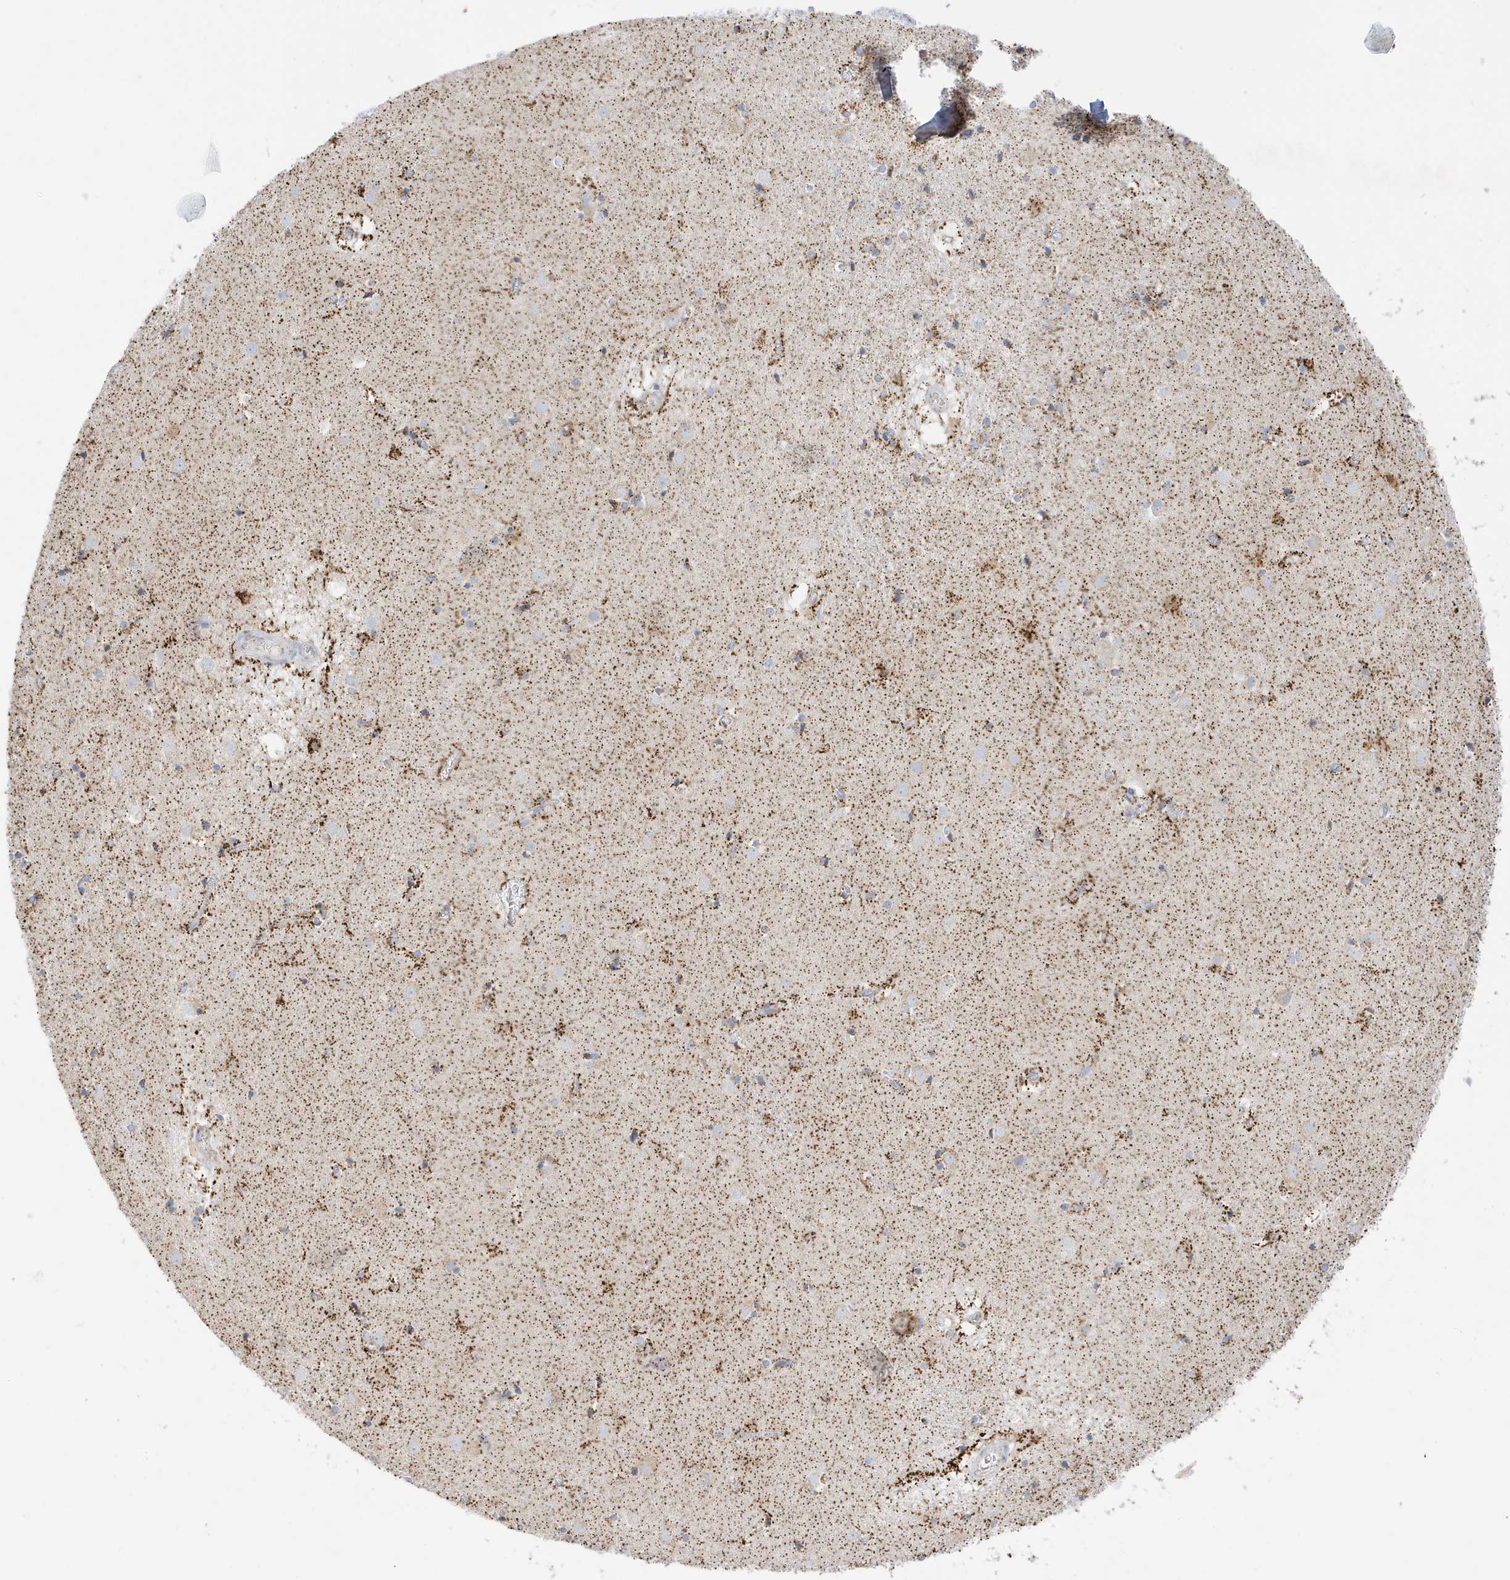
{"staining": {"intensity": "strong", "quantity": "25%-75%", "location": "cytoplasmic/membranous"}, "tissue": "caudate", "cell_type": "Glial cells", "image_type": "normal", "snomed": [{"axis": "morphology", "description": "Normal tissue, NOS"}, {"axis": "topography", "description": "Lateral ventricle wall"}], "caption": "Protein staining of normal caudate exhibits strong cytoplasmic/membranous expression in about 25%-75% of glial cells. The staining was performed using DAB to visualize the protein expression in brown, while the nuclei were stained in blue with hematoxylin (Magnification: 20x).", "gene": "CAPN13", "patient": {"sex": "male", "age": 70}}